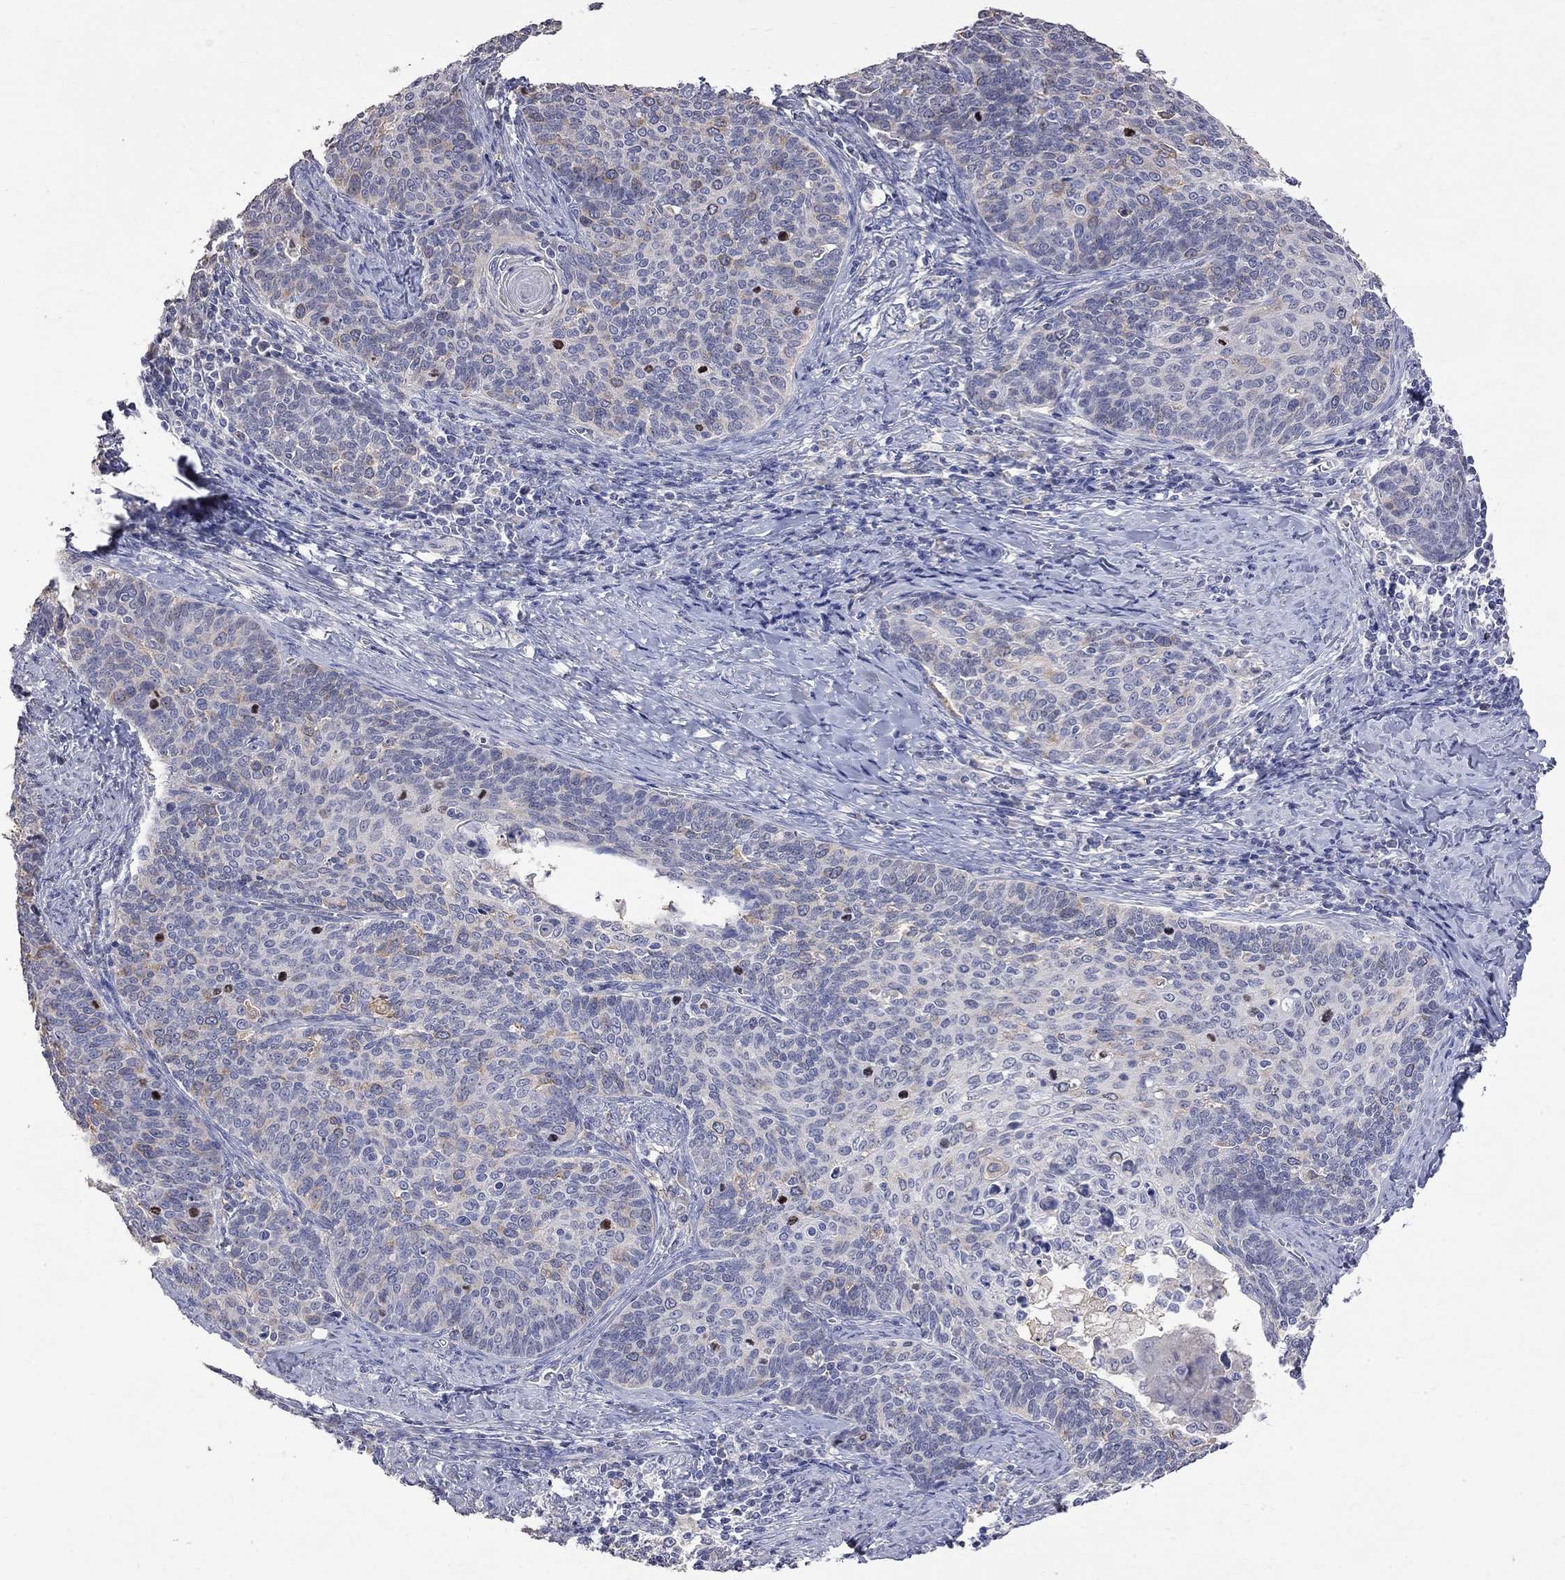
{"staining": {"intensity": "negative", "quantity": "none", "location": "none"}, "tissue": "cervical cancer", "cell_type": "Tumor cells", "image_type": "cancer", "snomed": [{"axis": "morphology", "description": "Normal tissue, NOS"}, {"axis": "morphology", "description": "Squamous cell carcinoma, NOS"}, {"axis": "topography", "description": "Cervix"}], "caption": "Human squamous cell carcinoma (cervical) stained for a protein using immunohistochemistry shows no positivity in tumor cells.", "gene": "CKAP2", "patient": {"sex": "female", "age": 39}}